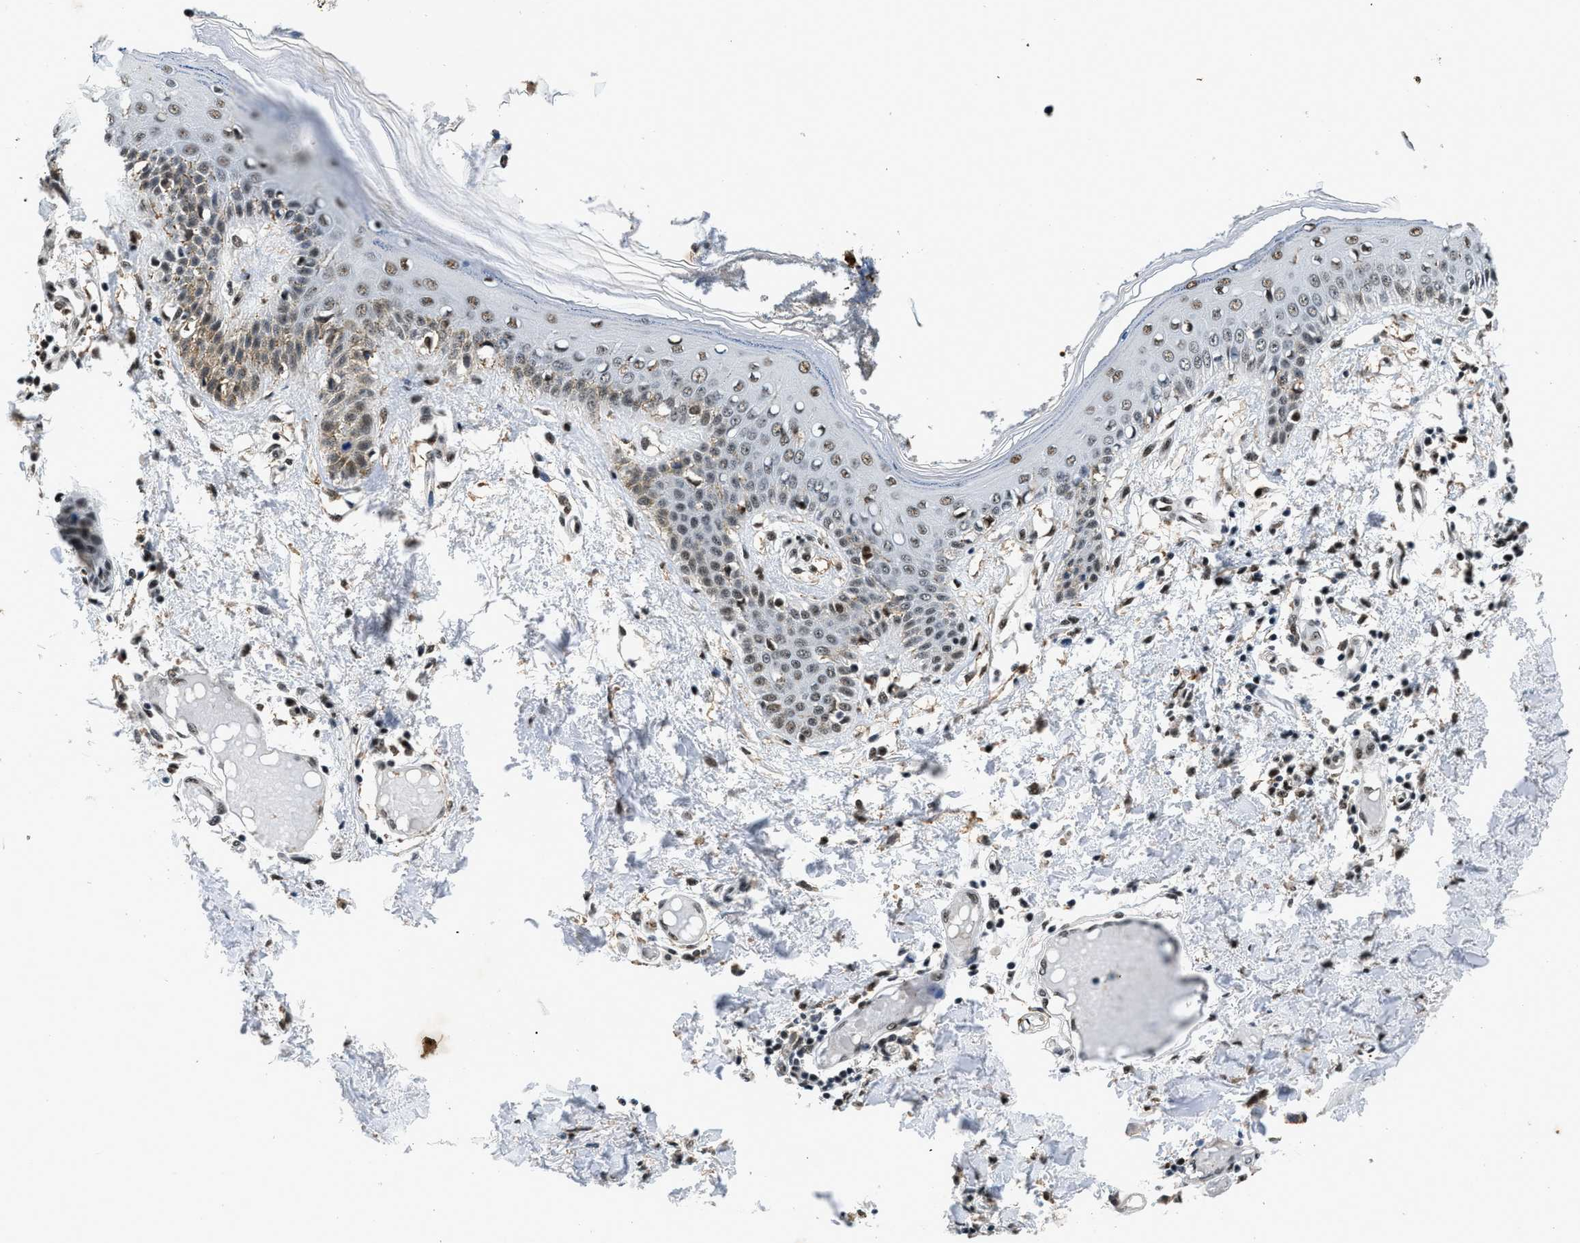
{"staining": {"intensity": "strong", "quantity": ">75%", "location": "nuclear"}, "tissue": "skin", "cell_type": "Fibroblasts", "image_type": "normal", "snomed": [{"axis": "morphology", "description": "Normal tissue, NOS"}, {"axis": "topography", "description": "Skin"}], "caption": "Immunohistochemistry micrograph of normal skin: skin stained using immunohistochemistry demonstrates high levels of strong protein expression localized specifically in the nuclear of fibroblasts, appearing as a nuclear brown color.", "gene": "HNRNPF", "patient": {"sex": "male", "age": 53}}